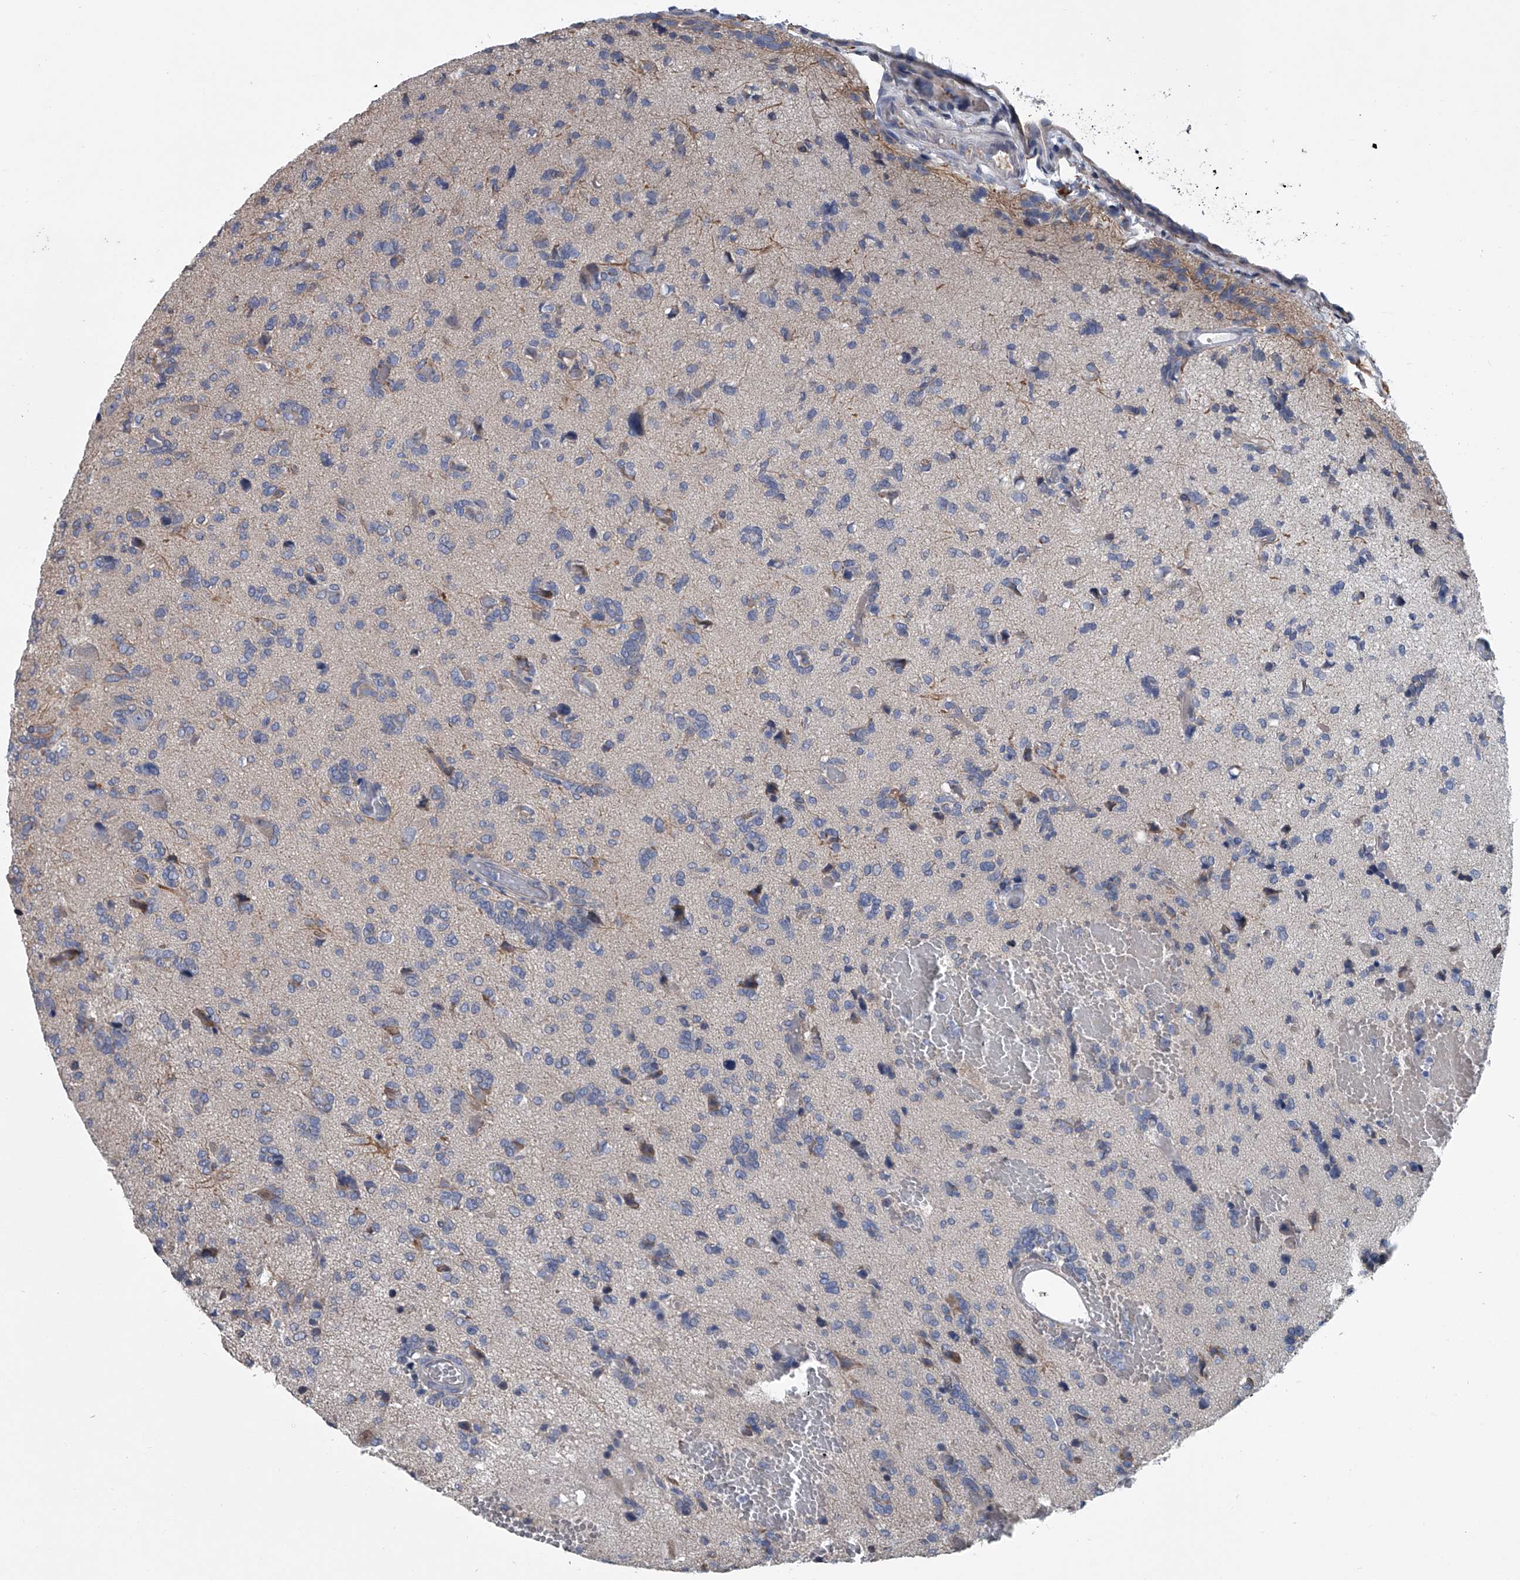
{"staining": {"intensity": "negative", "quantity": "none", "location": "none"}, "tissue": "glioma", "cell_type": "Tumor cells", "image_type": "cancer", "snomed": [{"axis": "morphology", "description": "Glioma, malignant, High grade"}, {"axis": "topography", "description": "Brain"}], "caption": "This is a image of immunohistochemistry staining of glioma, which shows no staining in tumor cells. (DAB (3,3'-diaminobenzidine) immunohistochemistry (IHC), high magnification).", "gene": "ABCG1", "patient": {"sex": "female", "age": 59}}